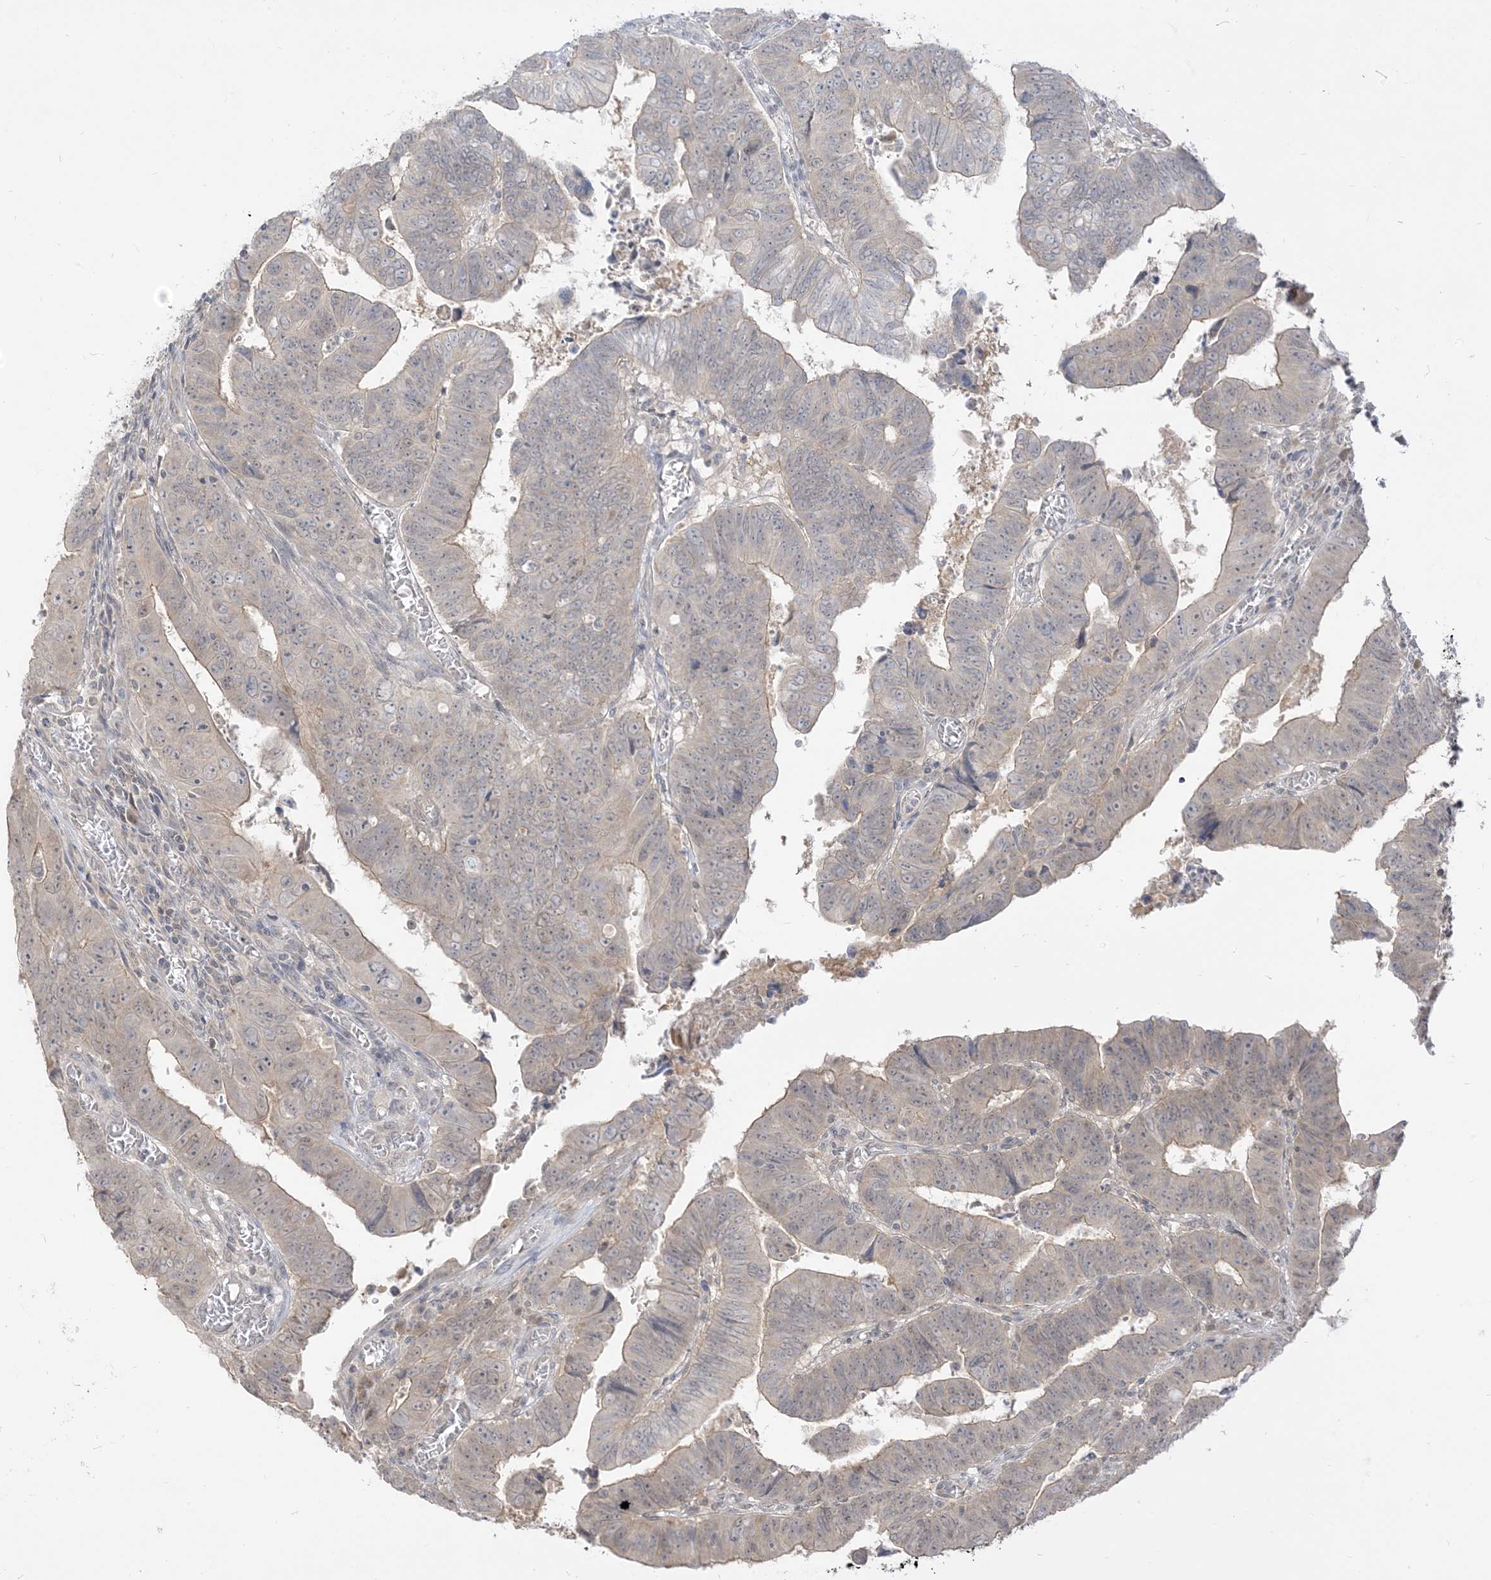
{"staining": {"intensity": "weak", "quantity": "25%-75%", "location": "cytoplasmic/membranous"}, "tissue": "colorectal cancer", "cell_type": "Tumor cells", "image_type": "cancer", "snomed": [{"axis": "morphology", "description": "Normal tissue, NOS"}, {"axis": "morphology", "description": "Adenocarcinoma, NOS"}, {"axis": "topography", "description": "Rectum"}], "caption": "Immunohistochemical staining of adenocarcinoma (colorectal) reveals low levels of weak cytoplasmic/membranous positivity in approximately 25%-75% of tumor cells.", "gene": "TBCC", "patient": {"sex": "female", "age": 65}}